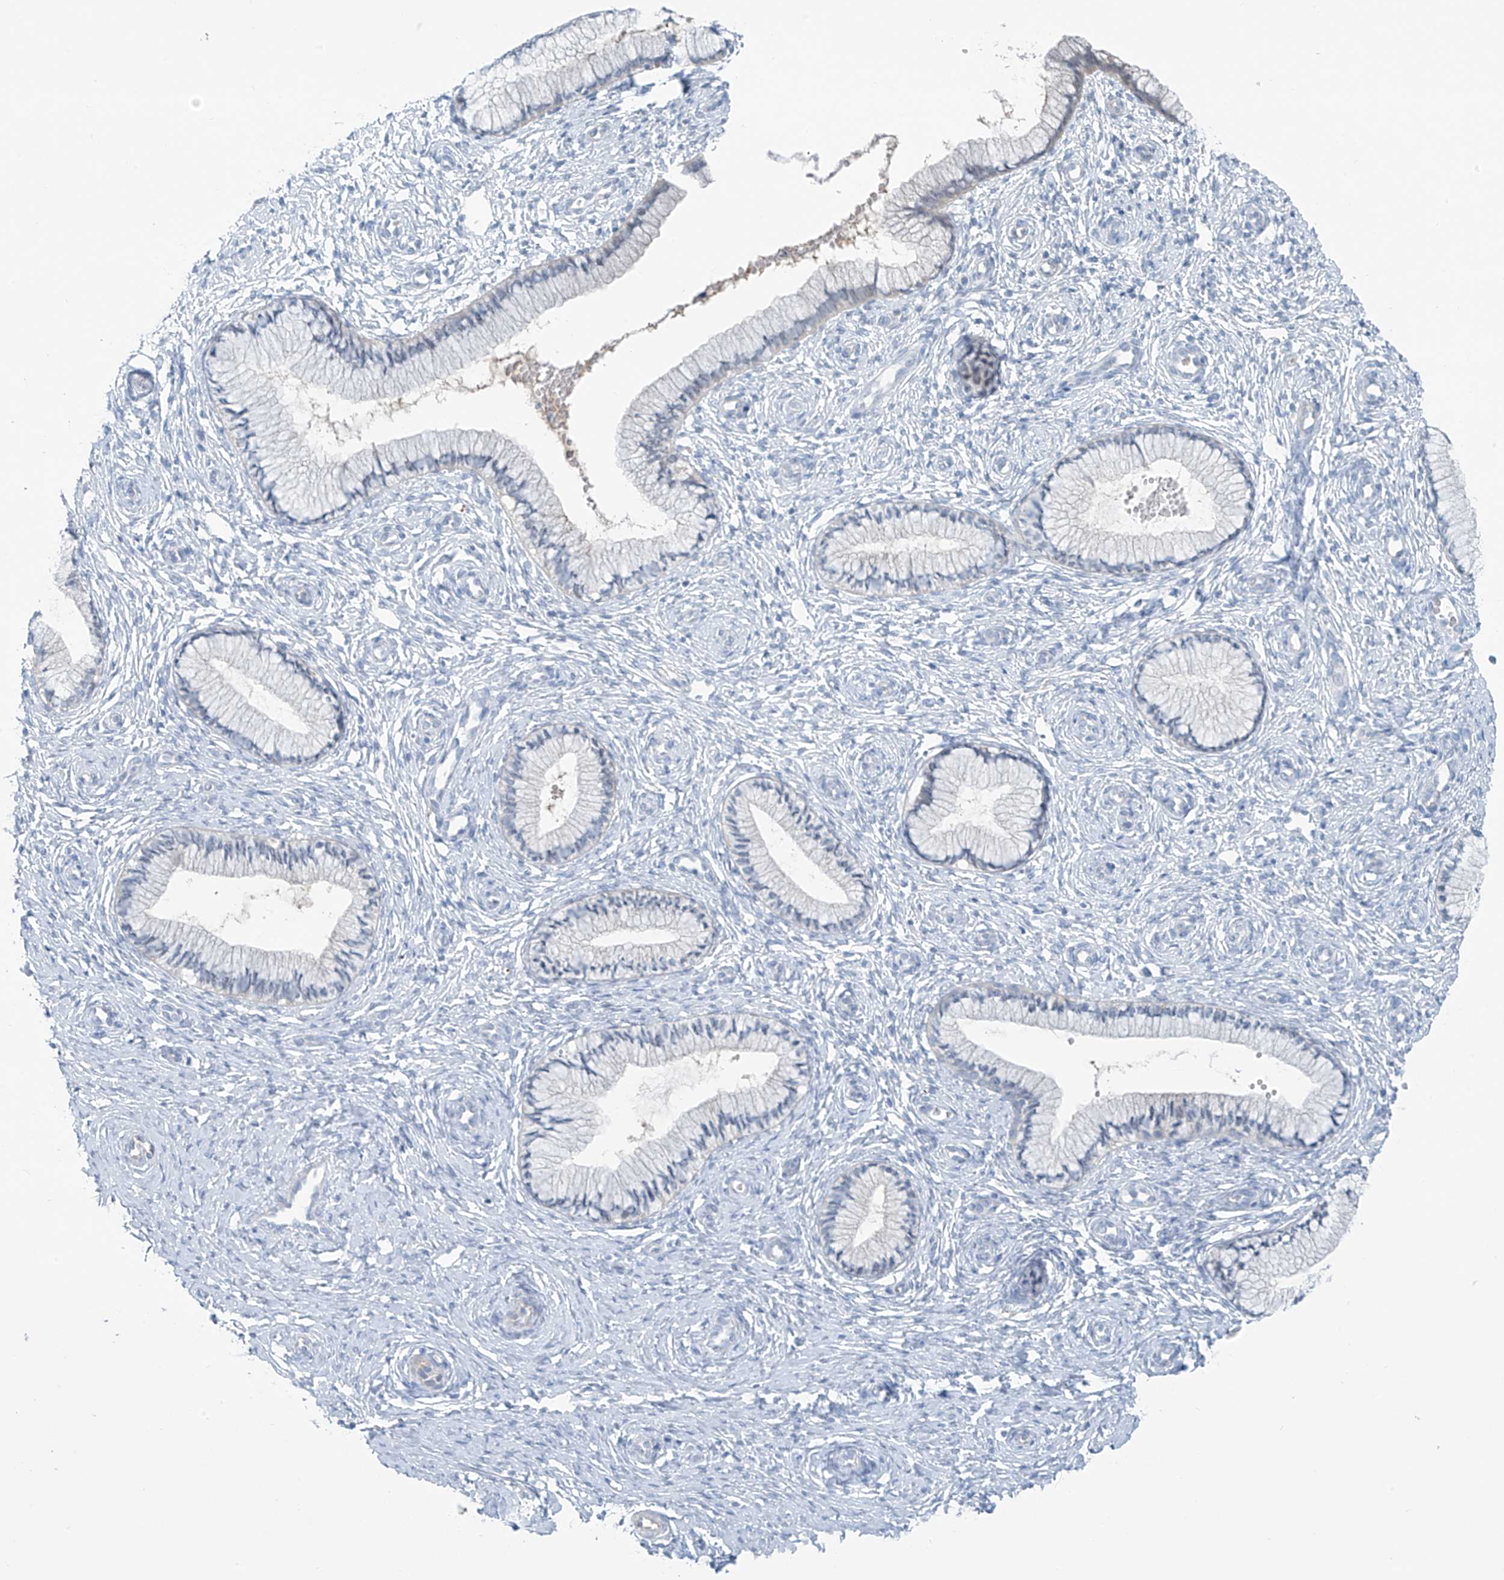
{"staining": {"intensity": "negative", "quantity": "none", "location": "none"}, "tissue": "cervix", "cell_type": "Glandular cells", "image_type": "normal", "snomed": [{"axis": "morphology", "description": "Normal tissue, NOS"}, {"axis": "topography", "description": "Cervix"}], "caption": "Cervix stained for a protein using immunohistochemistry exhibits no expression glandular cells.", "gene": "ZNF793", "patient": {"sex": "female", "age": 27}}